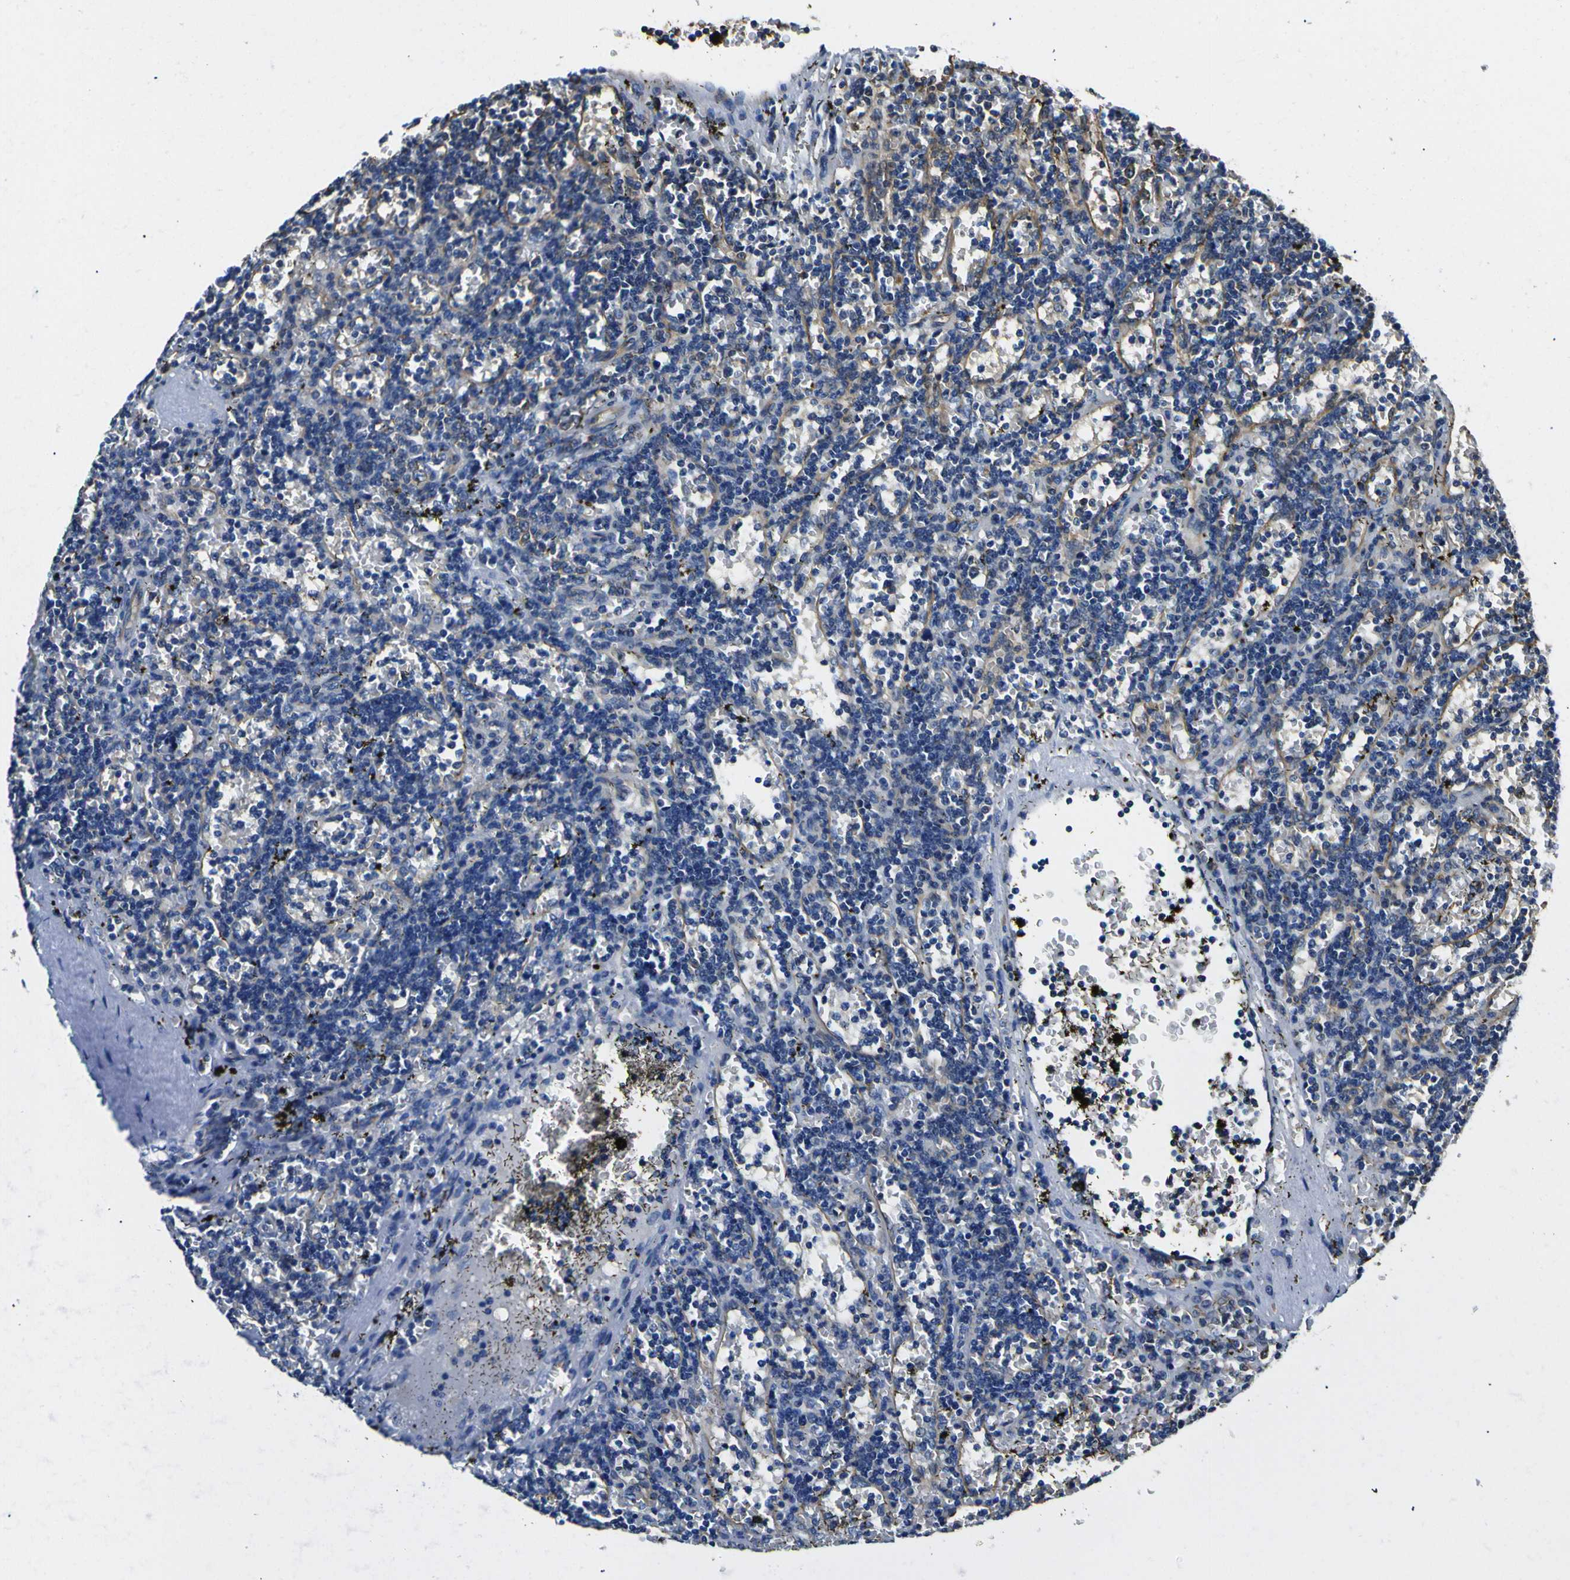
{"staining": {"intensity": "negative", "quantity": "none", "location": "none"}, "tissue": "lymphoma", "cell_type": "Tumor cells", "image_type": "cancer", "snomed": [{"axis": "morphology", "description": "Malignant lymphoma, non-Hodgkin's type, Low grade"}, {"axis": "topography", "description": "Spleen"}], "caption": "An IHC histopathology image of low-grade malignant lymphoma, non-Hodgkin's type is shown. There is no staining in tumor cells of low-grade malignant lymphoma, non-Hodgkin's type.", "gene": "TUBB", "patient": {"sex": "male", "age": 60}}